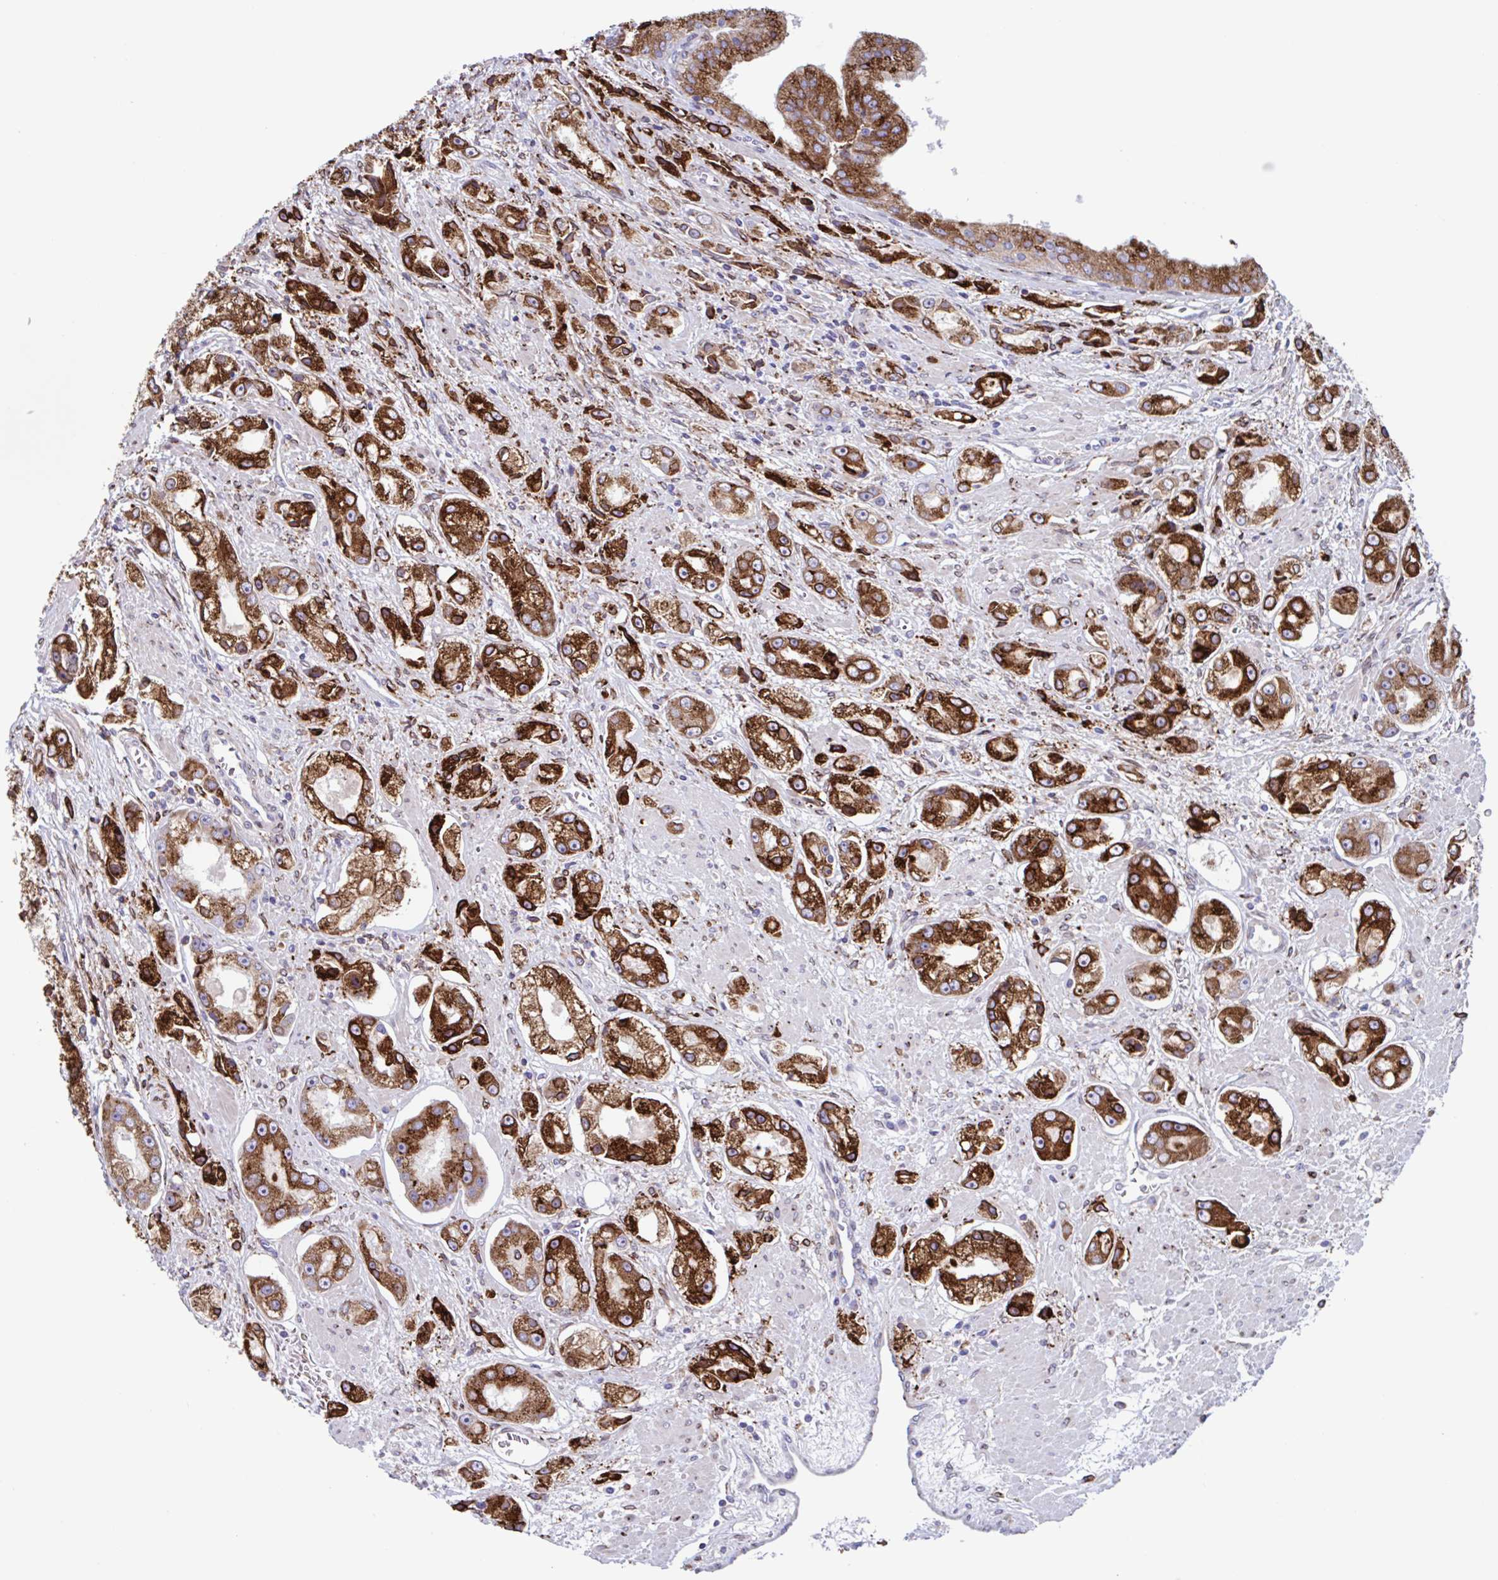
{"staining": {"intensity": "strong", "quantity": ">75%", "location": "cytoplasmic/membranous"}, "tissue": "prostate cancer", "cell_type": "Tumor cells", "image_type": "cancer", "snomed": [{"axis": "morphology", "description": "Adenocarcinoma, High grade"}, {"axis": "topography", "description": "Prostate"}], "caption": "Human prostate cancer stained with a brown dye exhibits strong cytoplasmic/membranous positive expression in approximately >75% of tumor cells.", "gene": "RFK", "patient": {"sex": "male", "age": 67}}